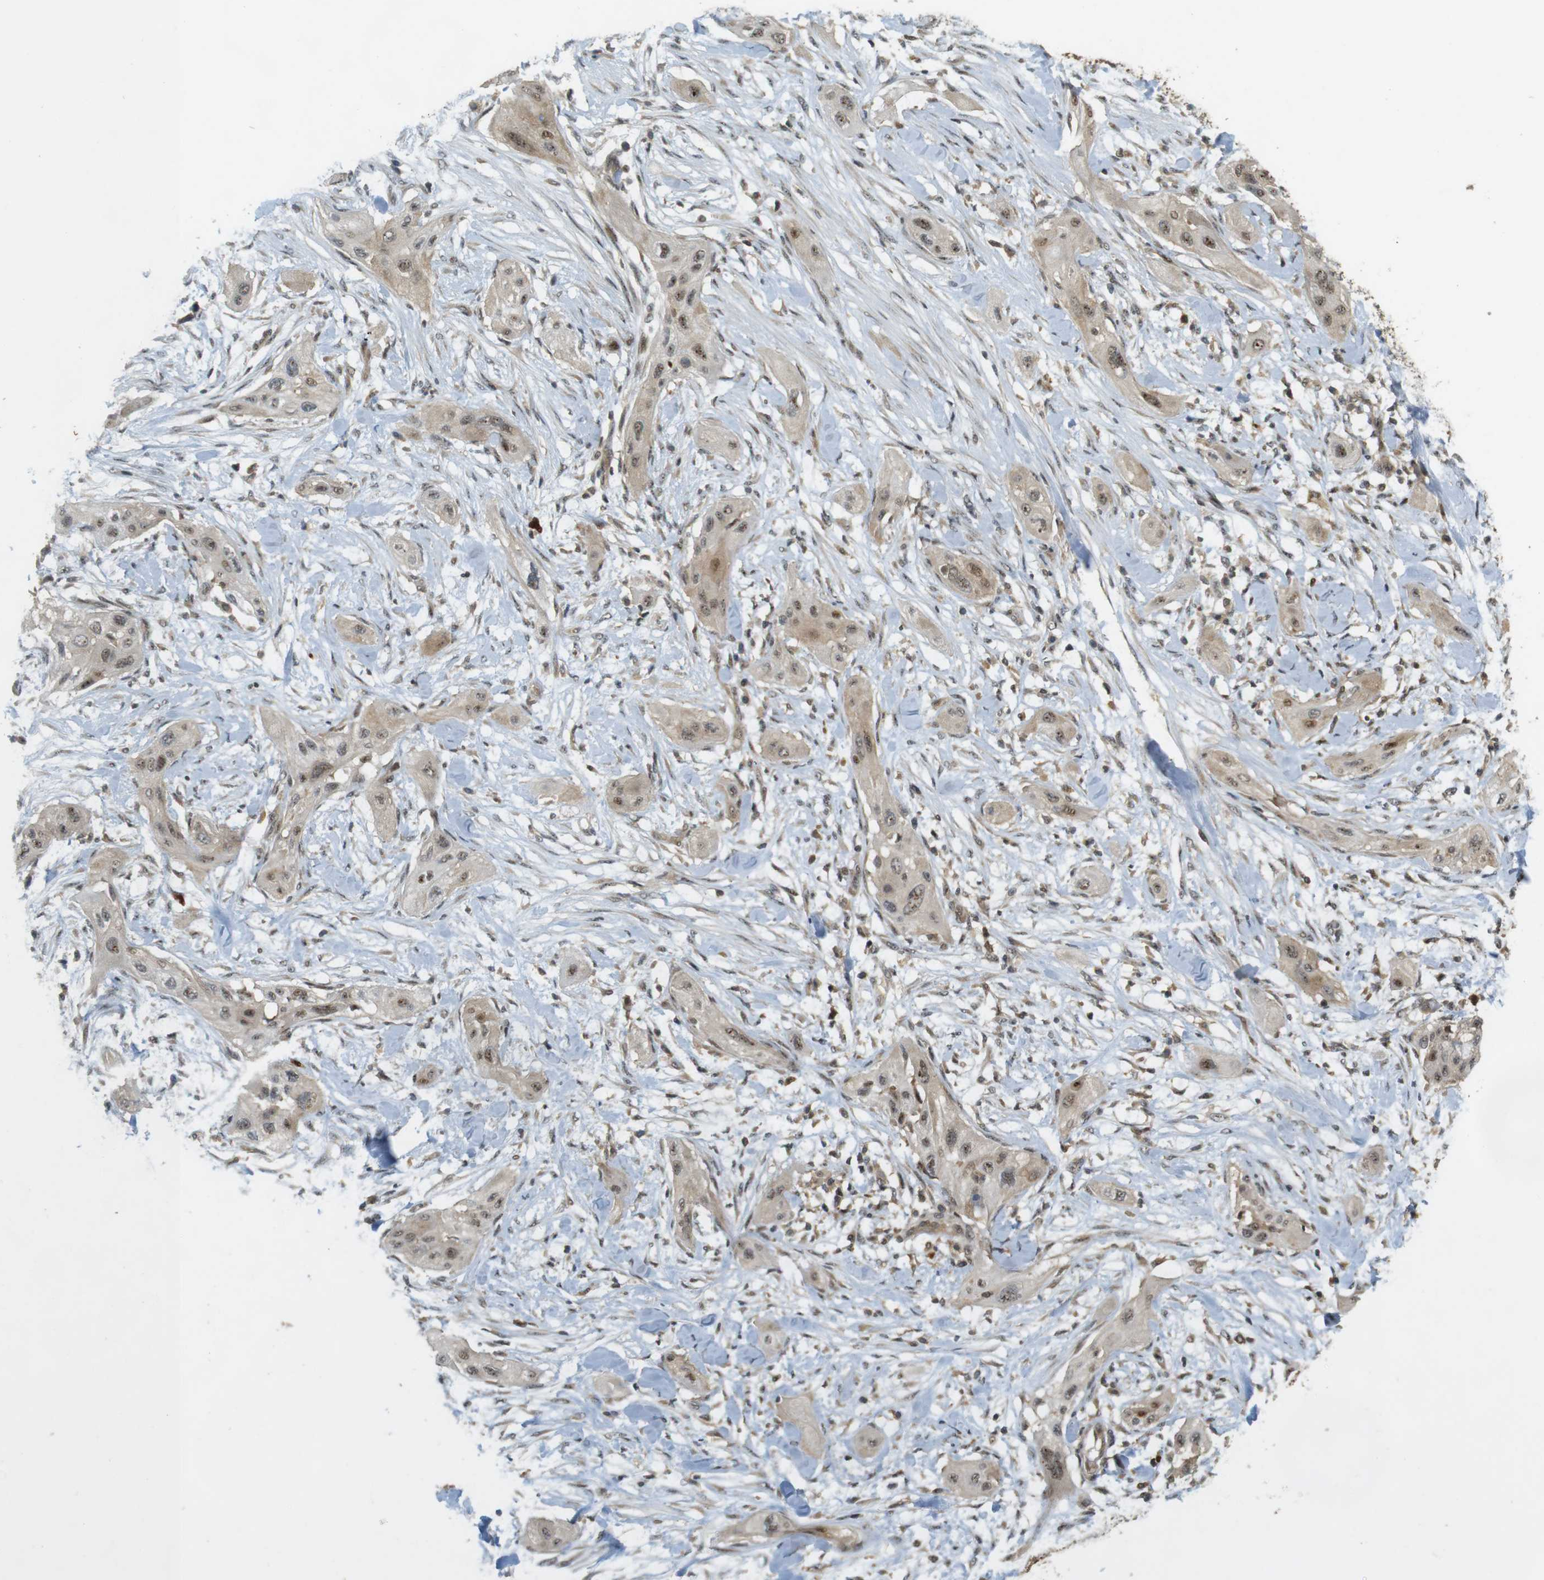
{"staining": {"intensity": "moderate", "quantity": ">75%", "location": "cytoplasmic/membranous,nuclear"}, "tissue": "lung cancer", "cell_type": "Tumor cells", "image_type": "cancer", "snomed": [{"axis": "morphology", "description": "Squamous cell carcinoma, NOS"}, {"axis": "topography", "description": "Lung"}], "caption": "Tumor cells exhibit moderate cytoplasmic/membranous and nuclear staining in approximately >75% of cells in lung squamous cell carcinoma.", "gene": "TMX3", "patient": {"sex": "female", "age": 47}}